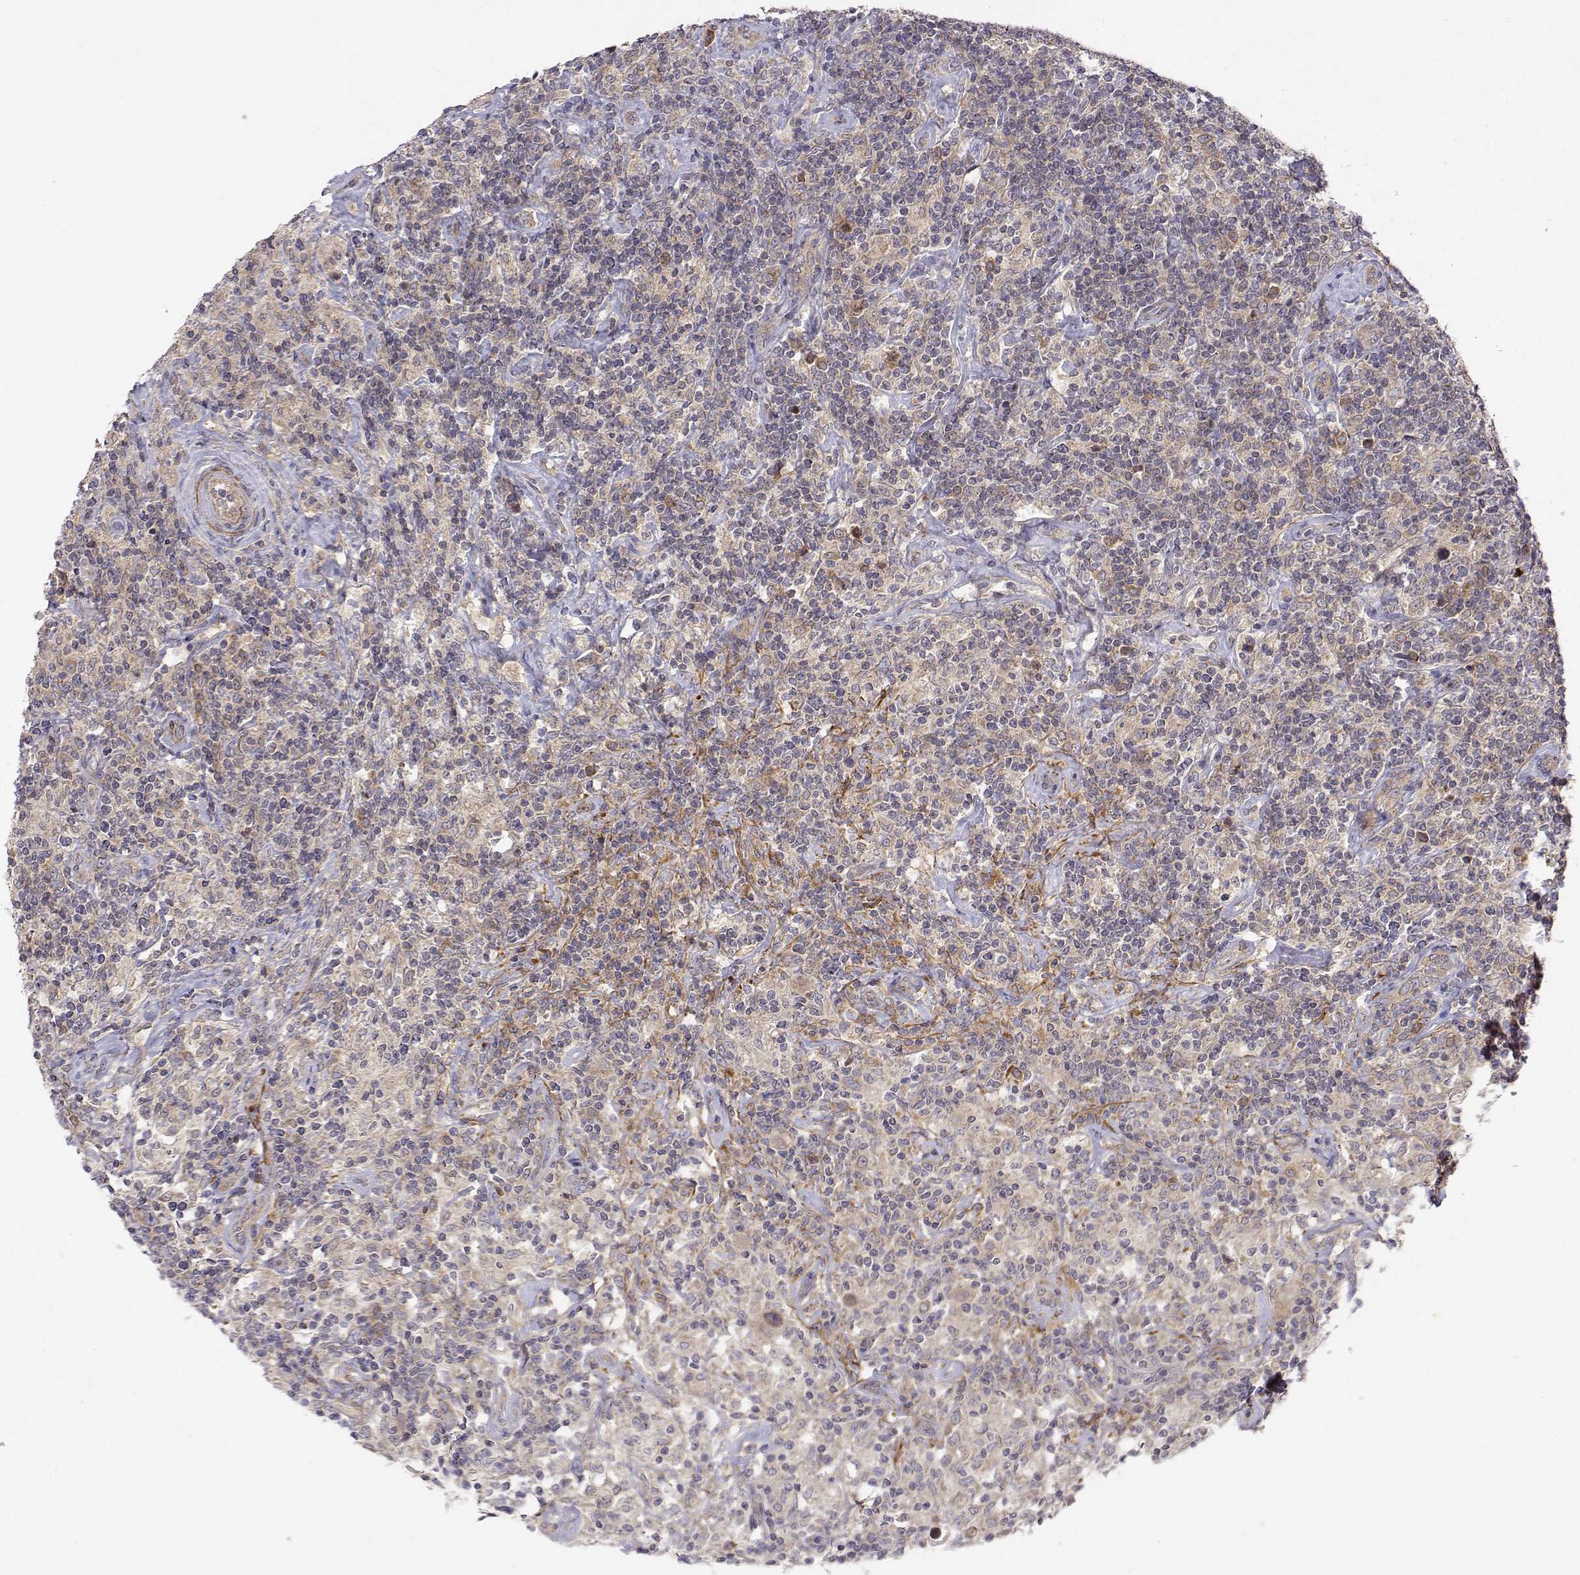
{"staining": {"intensity": "weak", "quantity": ">75%", "location": "cytoplasmic/membranous"}, "tissue": "lymphoma", "cell_type": "Tumor cells", "image_type": "cancer", "snomed": [{"axis": "morphology", "description": "Hodgkin's disease, NOS"}, {"axis": "topography", "description": "Lymph node"}], "caption": "Weak cytoplasmic/membranous expression for a protein is seen in approximately >75% of tumor cells of lymphoma using immunohistochemistry (IHC).", "gene": "PAIP1", "patient": {"sex": "male", "age": 70}}